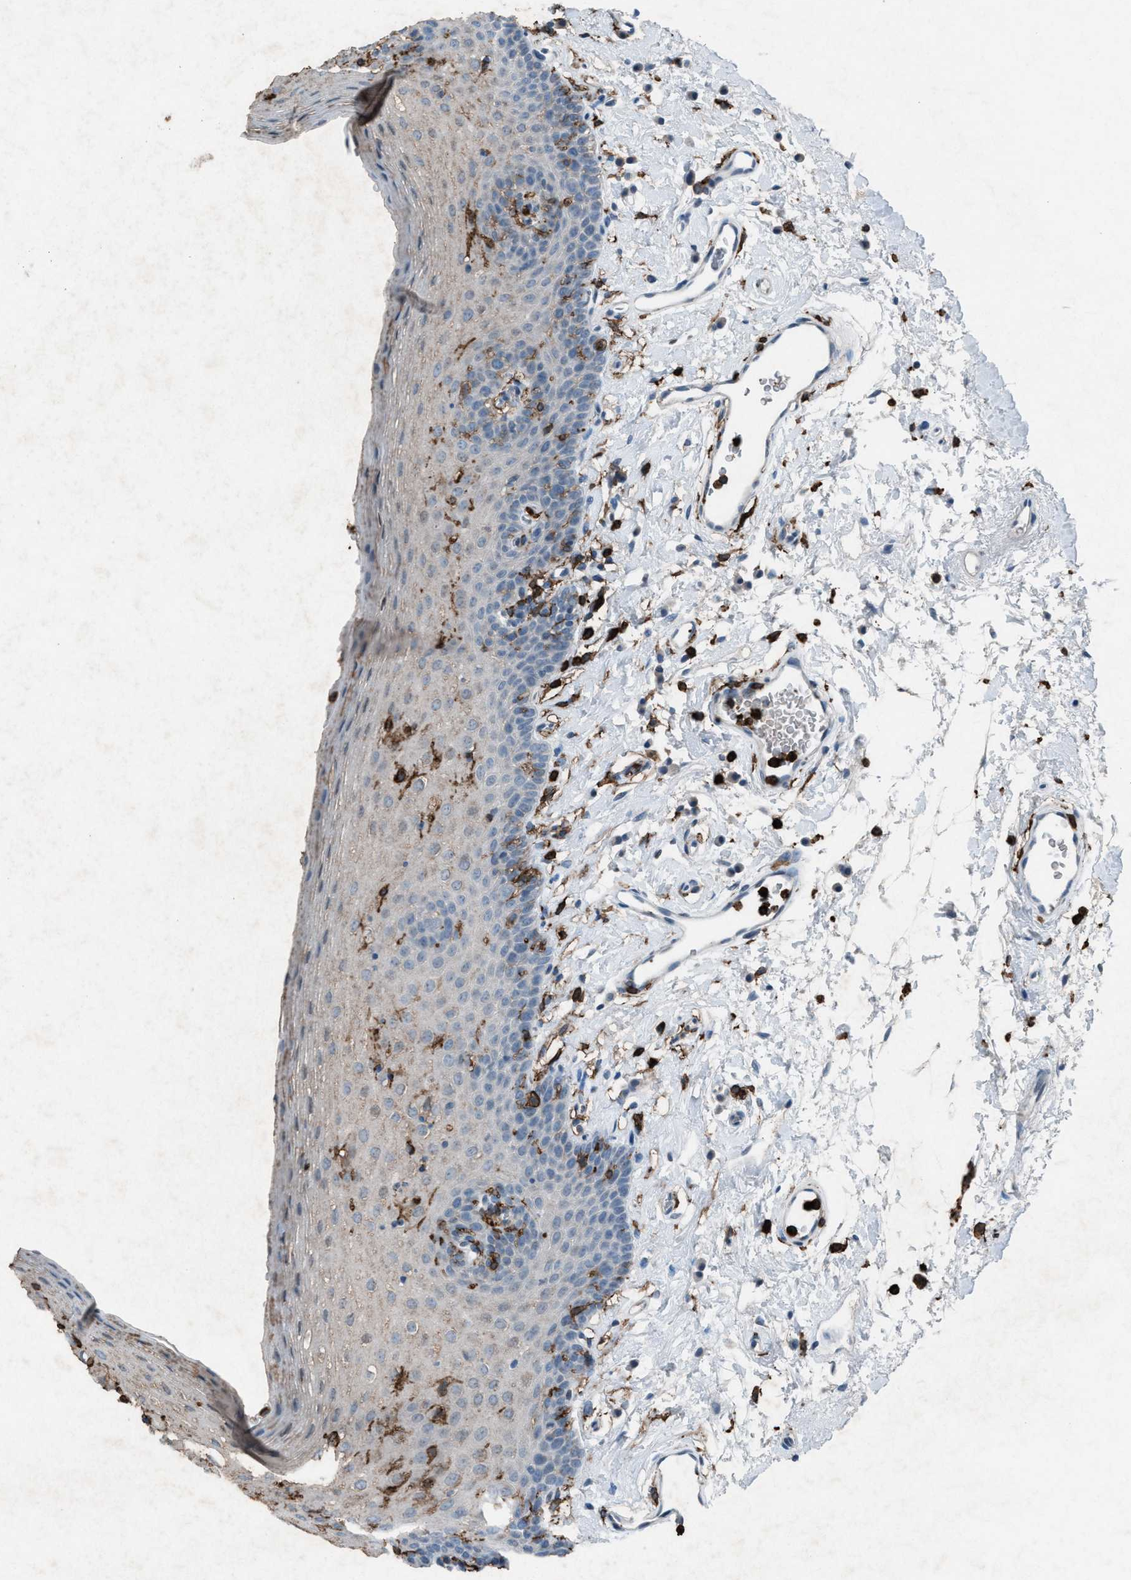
{"staining": {"intensity": "negative", "quantity": "none", "location": "none"}, "tissue": "oral mucosa", "cell_type": "Squamous epithelial cells", "image_type": "normal", "snomed": [{"axis": "morphology", "description": "Normal tissue, NOS"}, {"axis": "topography", "description": "Oral tissue"}], "caption": "Squamous epithelial cells are negative for brown protein staining in normal oral mucosa.", "gene": "FCER1G", "patient": {"sex": "male", "age": 66}}